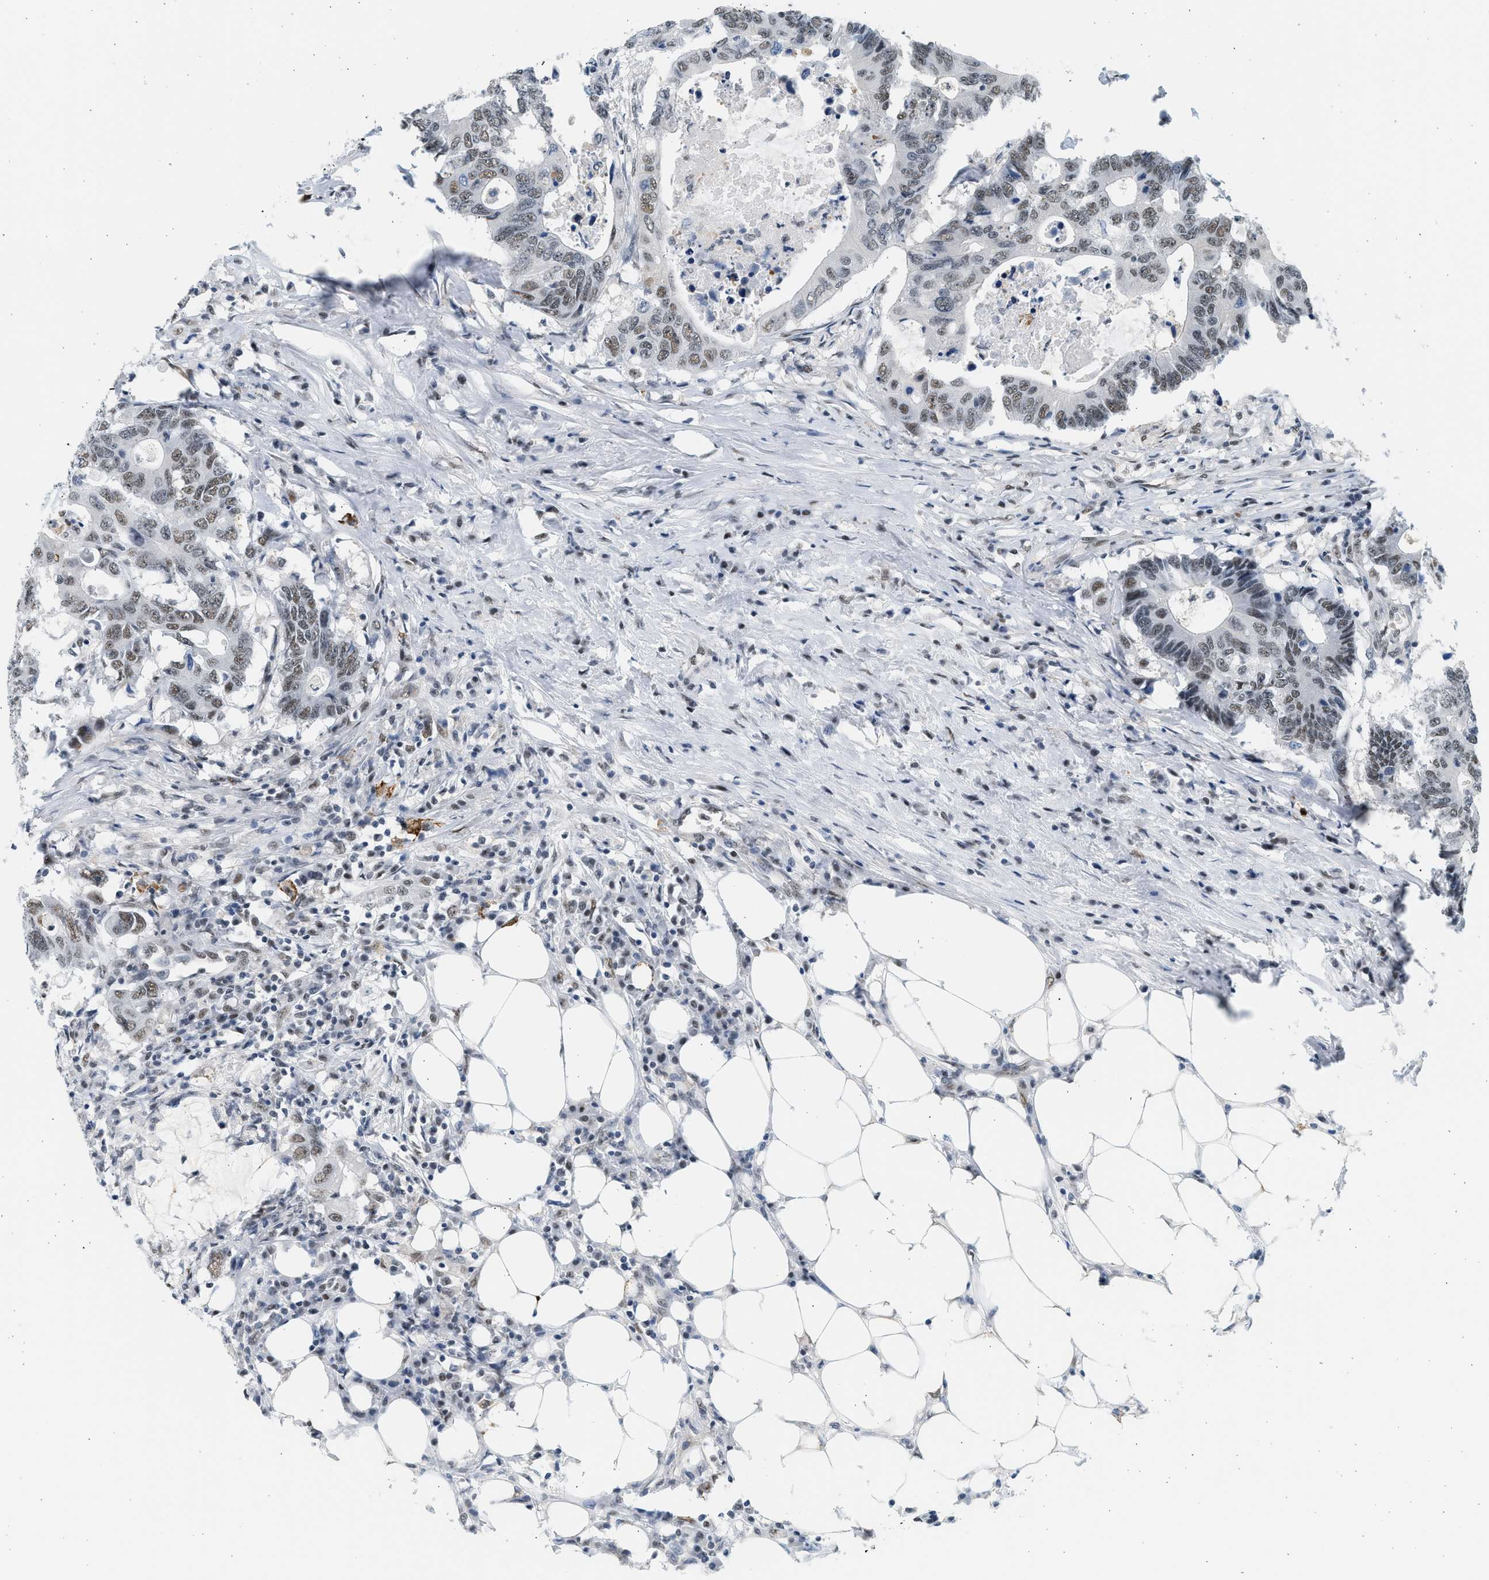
{"staining": {"intensity": "weak", "quantity": ">75%", "location": "nuclear"}, "tissue": "colorectal cancer", "cell_type": "Tumor cells", "image_type": "cancer", "snomed": [{"axis": "morphology", "description": "Adenocarcinoma, NOS"}, {"axis": "topography", "description": "Colon"}], "caption": "Immunohistochemical staining of colorectal adenocarcinoma shows low levels of weak nuclear positivity in about >75% of tumor cells. (brown staining indicates protein expression, while blue staining denotes nuclei).", "gene": "HIPK1", "patient": {"sex": "male", "age": 71}}